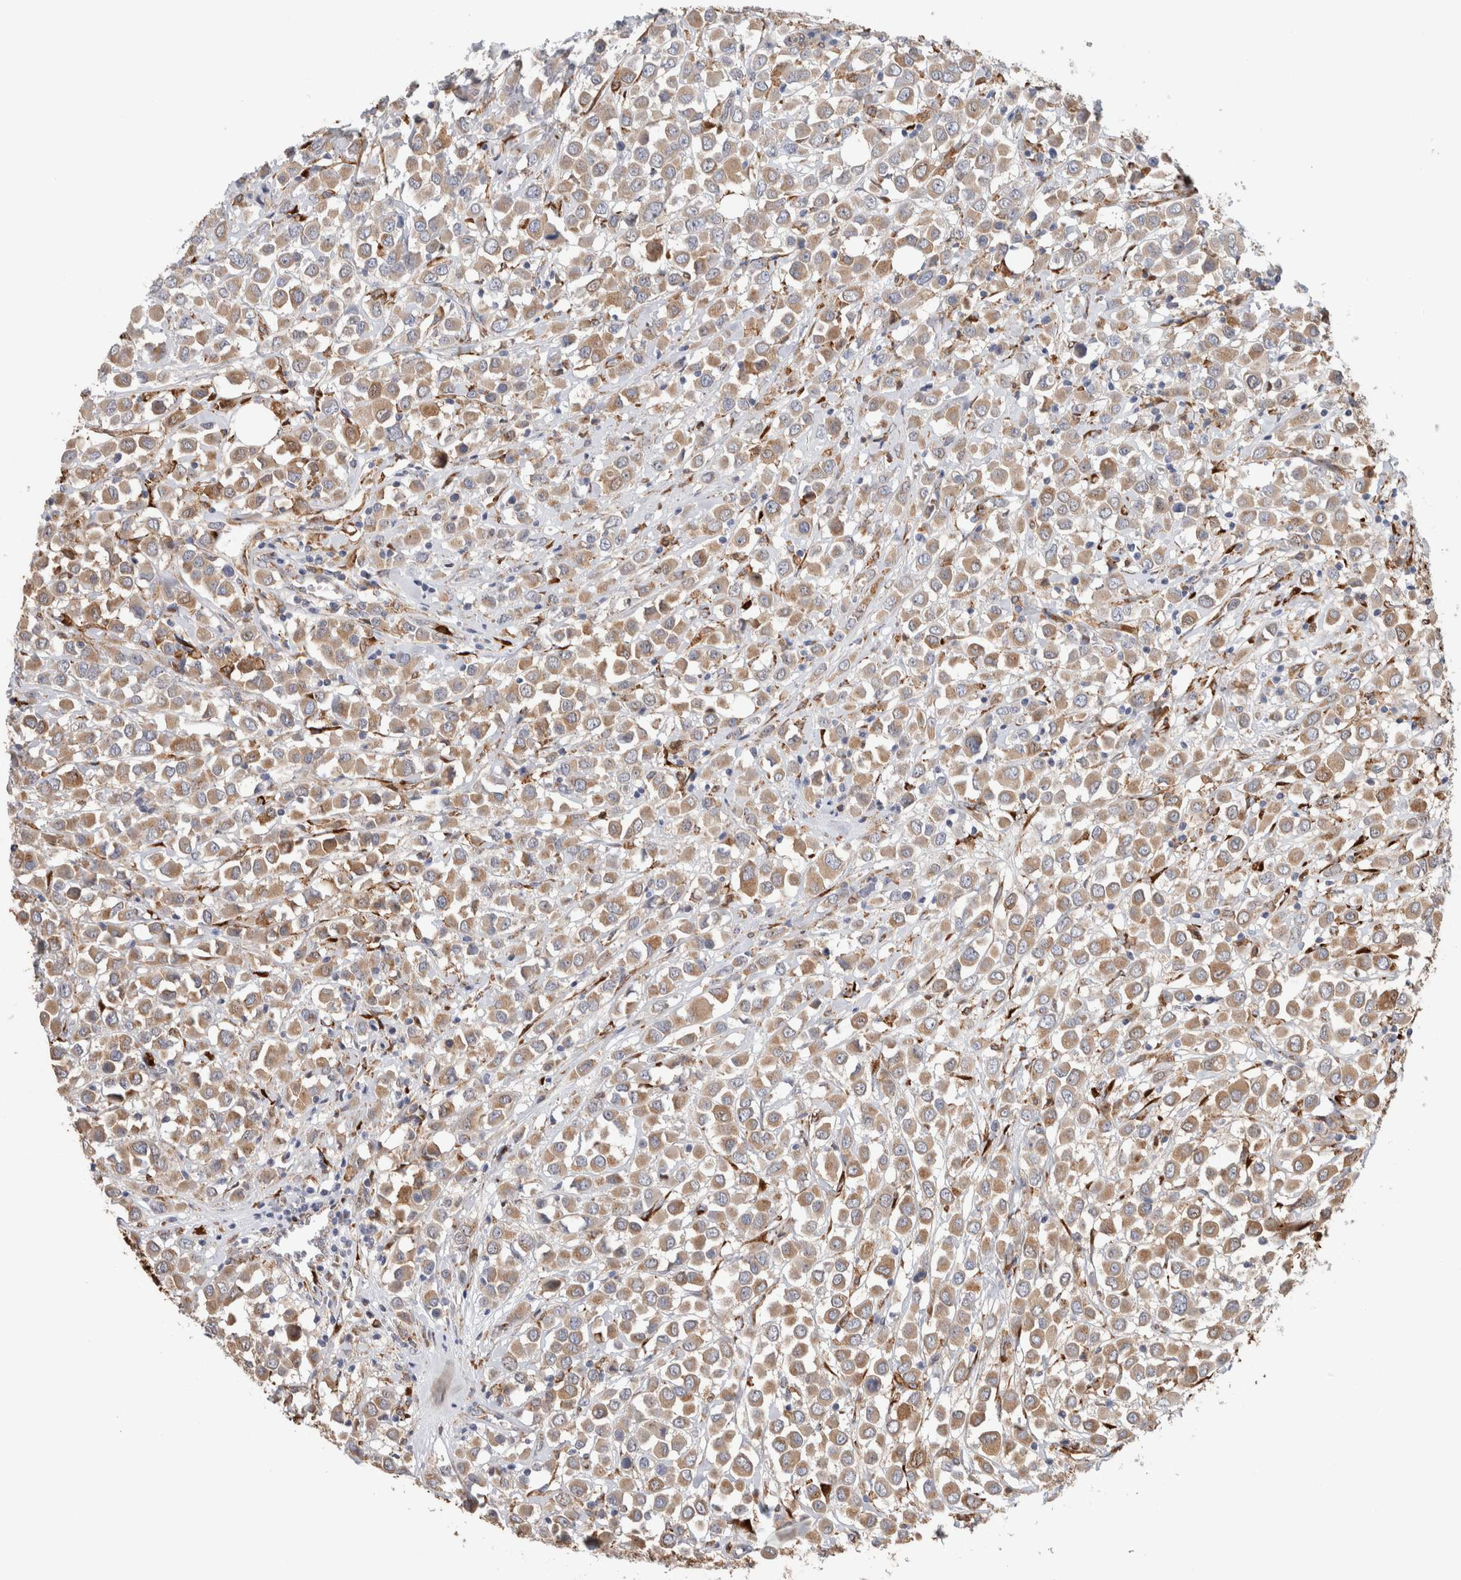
{"staining": {"intensity": "moderate", "quantity": ">75%", "location": "cytoplasmic/membranous"}, "tissue": "breast cancer", "cell_type": "Tumor cells", "image_type": "cancer", "snomed": [{"axis": "morphology", "description": "Duct carcinoma"}, {"axis": "topography", "description": "Breast"}], "caption": "A histopathology image of breast cancer (intraductal carcinoma) stained for a protein exhibits moderate cytoplasmic/membranous brown staining in tumor cells.", "gene": "P4HA1", "patient": {"sex": "female", "age": 61}}